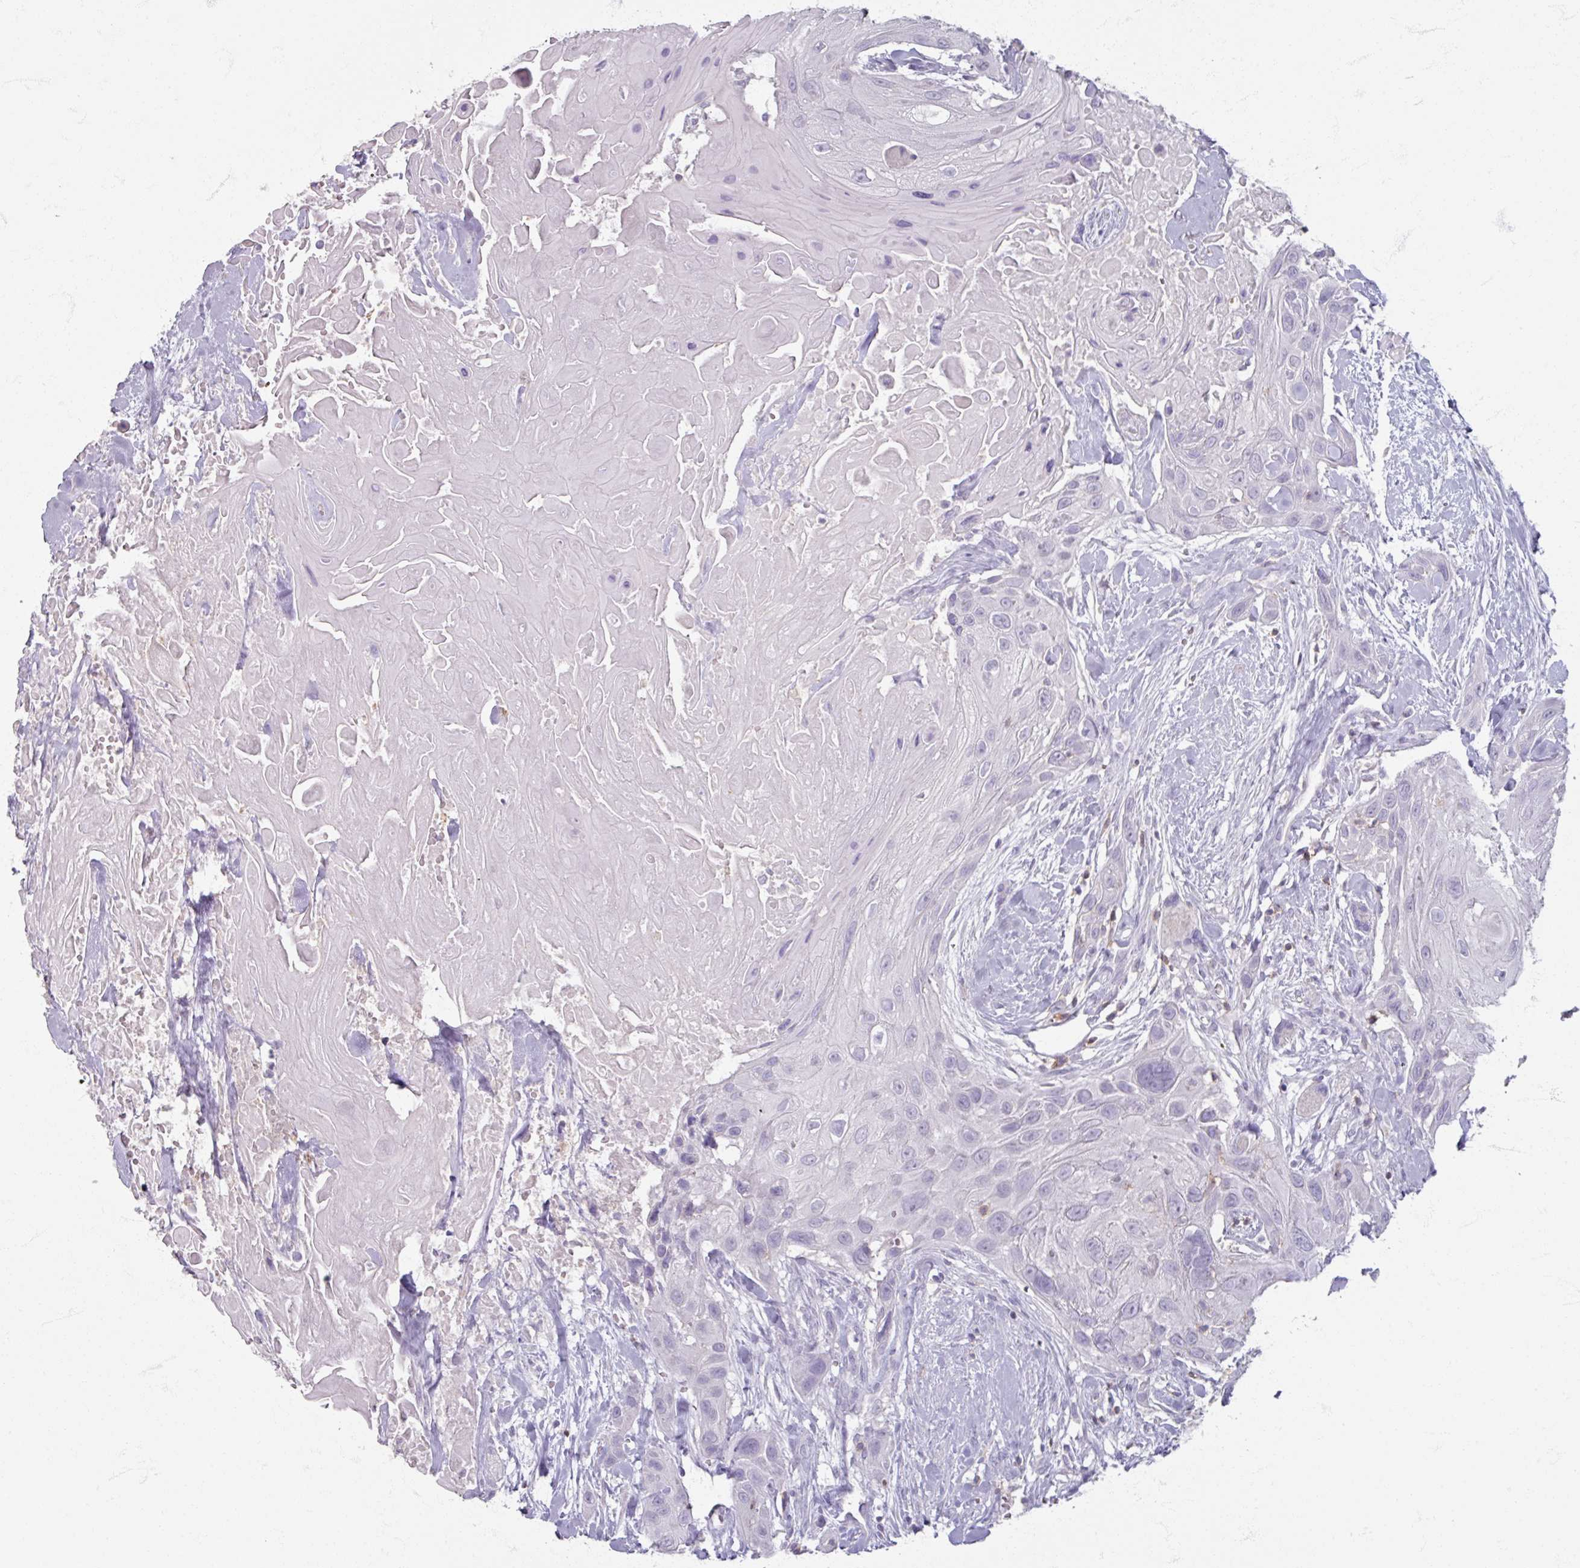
{"staining": {"intensity": "negative", "quantity": "none", "location": "none"}, "tissue": "head and neck cancer", "cell_type": "Tumor cells", "image_type": "cancer", "snomed": [{"axis": "morphology", "description": "Squamous cell carcinoma, NOS"}, {"axis": "topography", "description": "Head-Neck"}], "caption": "A photomicrograph of human head and neck squamous cell carcinoma is negative for staining in tumor cells.", "gene": "PTPRC", "patient": {"sex": "male", "age": 81}}